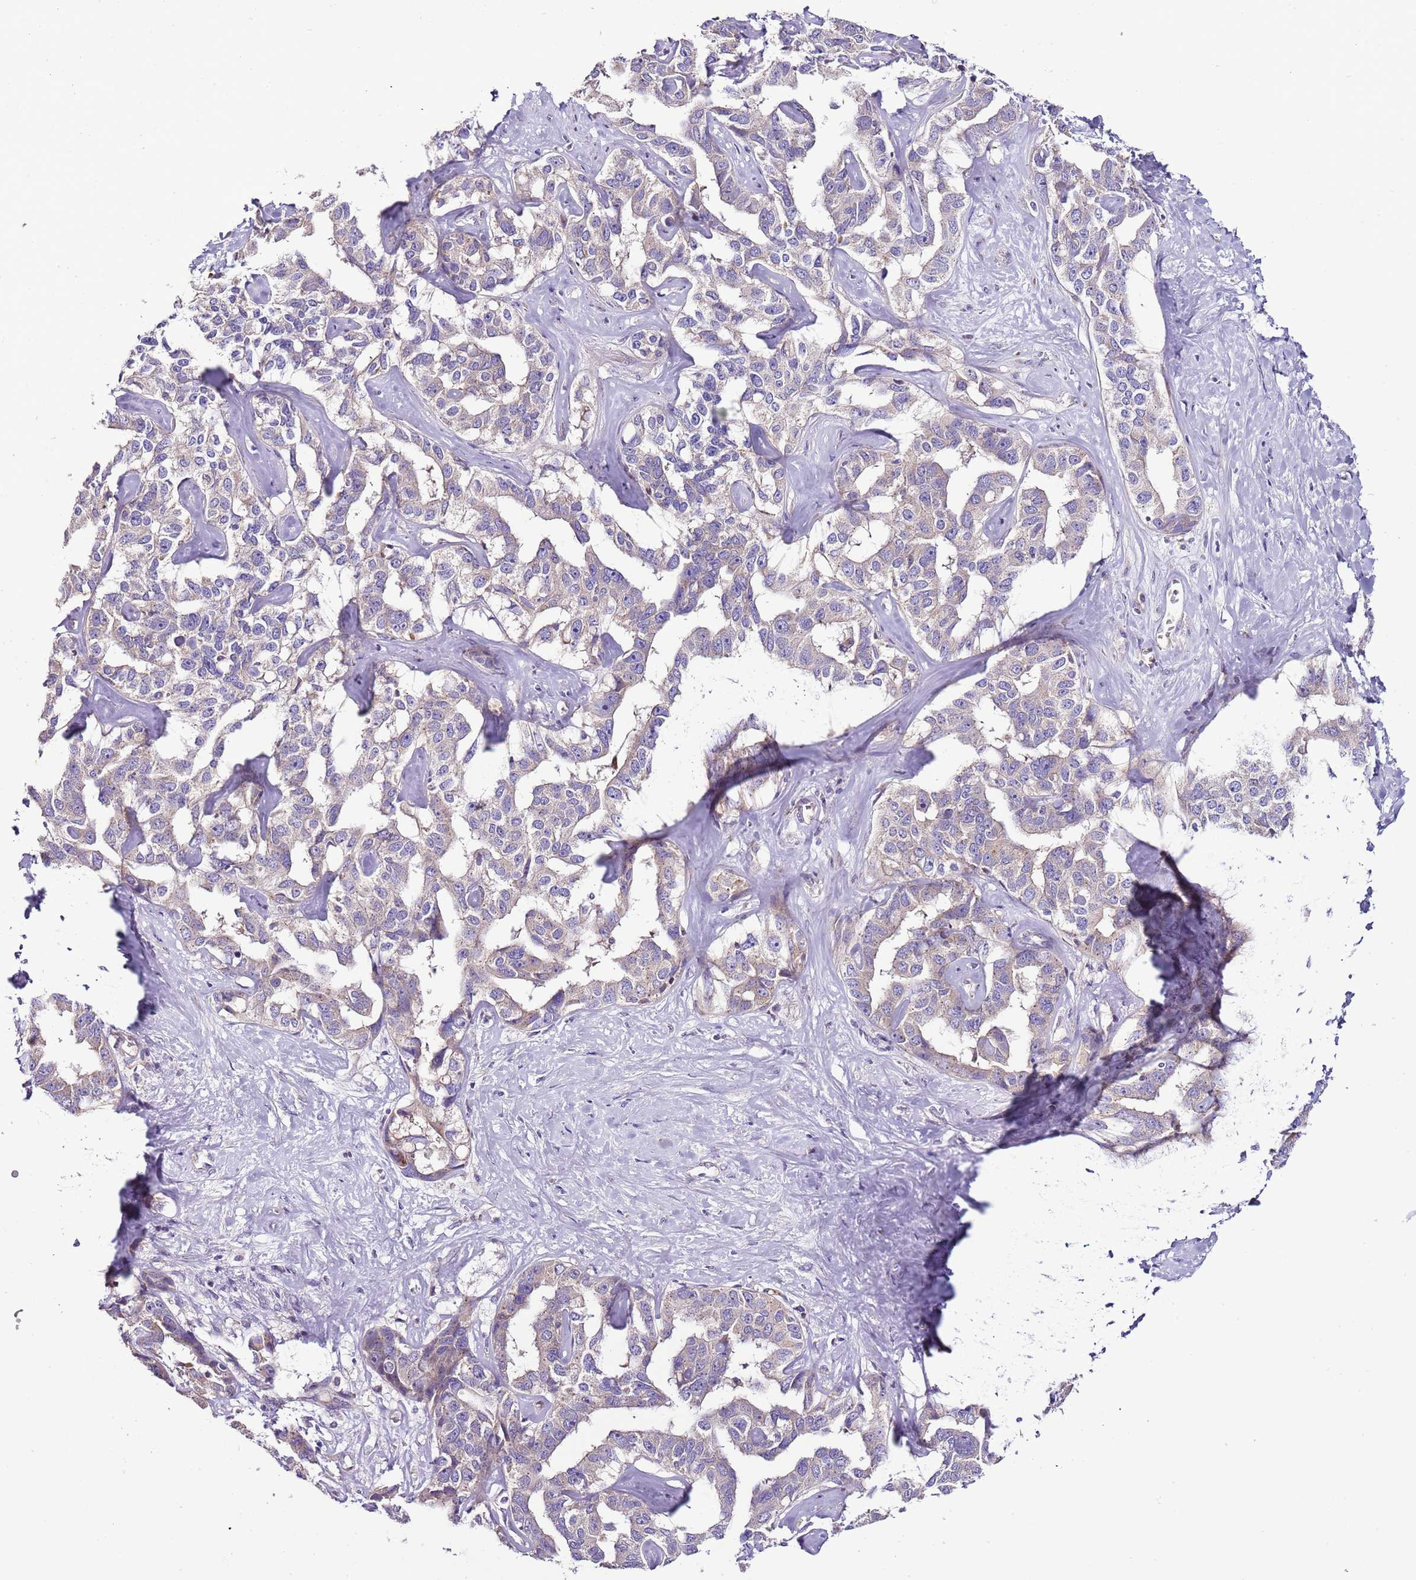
{"staining": {"intensity": "weak", "quantity": "<25%", "location": "cytoplasmic/membranous"}, "tissue": "liver cancer", "cell_type": "Tumor cells", "image_type": "cancer", "snomed": [{"axis": "morphology", "description": "Cholangiocarcinoma"}, {"axis": "topography", "description": "Liver"}], "caption": "Immunohistochemistry of human liver cancer exhibits no expression in tumor cells. Nuclei are stained in blue.", "gene": "FAM20A", "patient": {"sex": "male", "age": 59}}